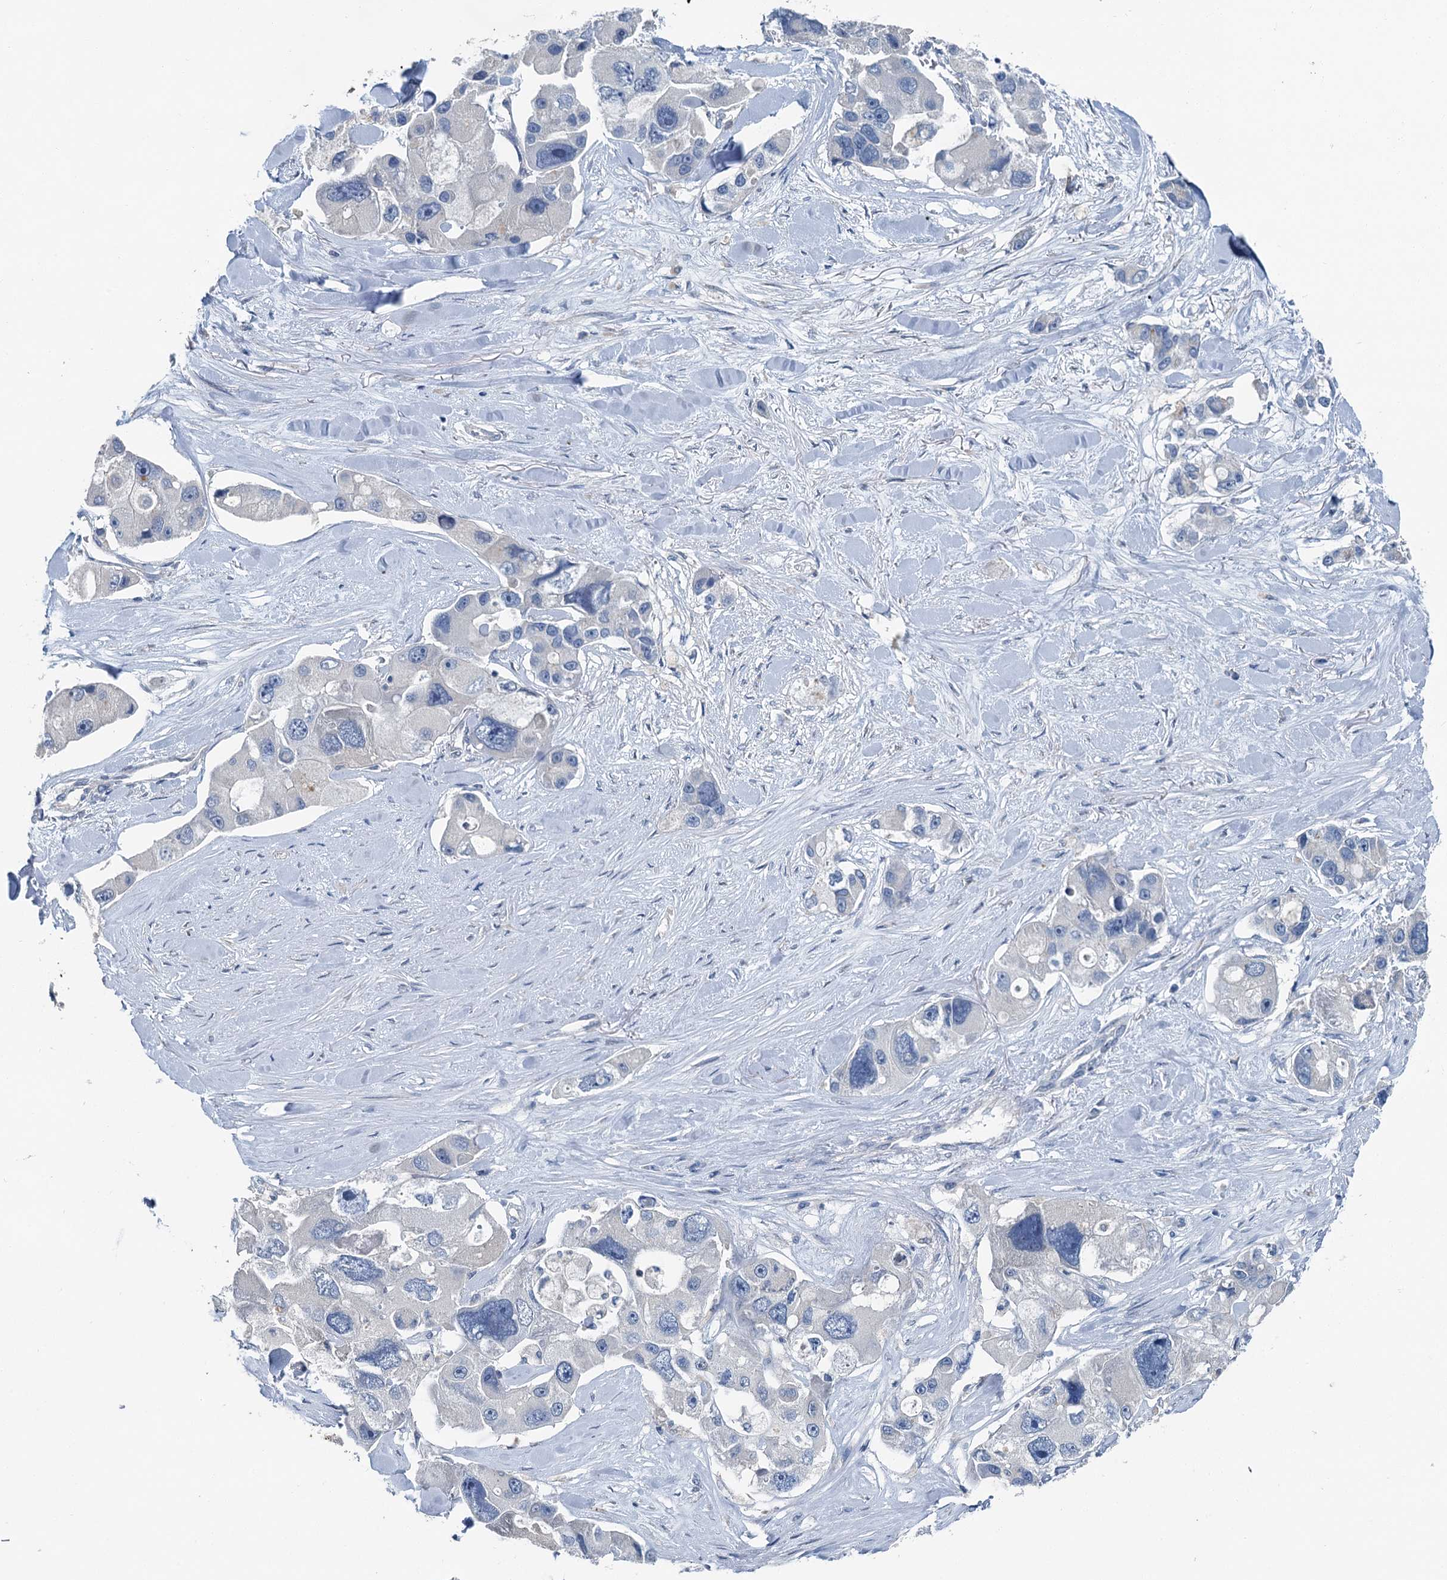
{"staining": {"intensity": "negative", "quantity": "none", "location": "none"}, "tissue": "lung cancer", "cell_type": "Tumor cells", "image_type": "cancer", "snomed": [{"axis": "morphology", "description": "Adenocarcinoma, NOS"}, {"axis": "topography", "description": "Lung"}], "caption": "Immunohistochemical staining of human lung cancer exhibits no significant expression in tumor cells.", "gene": "C6orf120", "patient": {"sex": "female", "age": 54}}